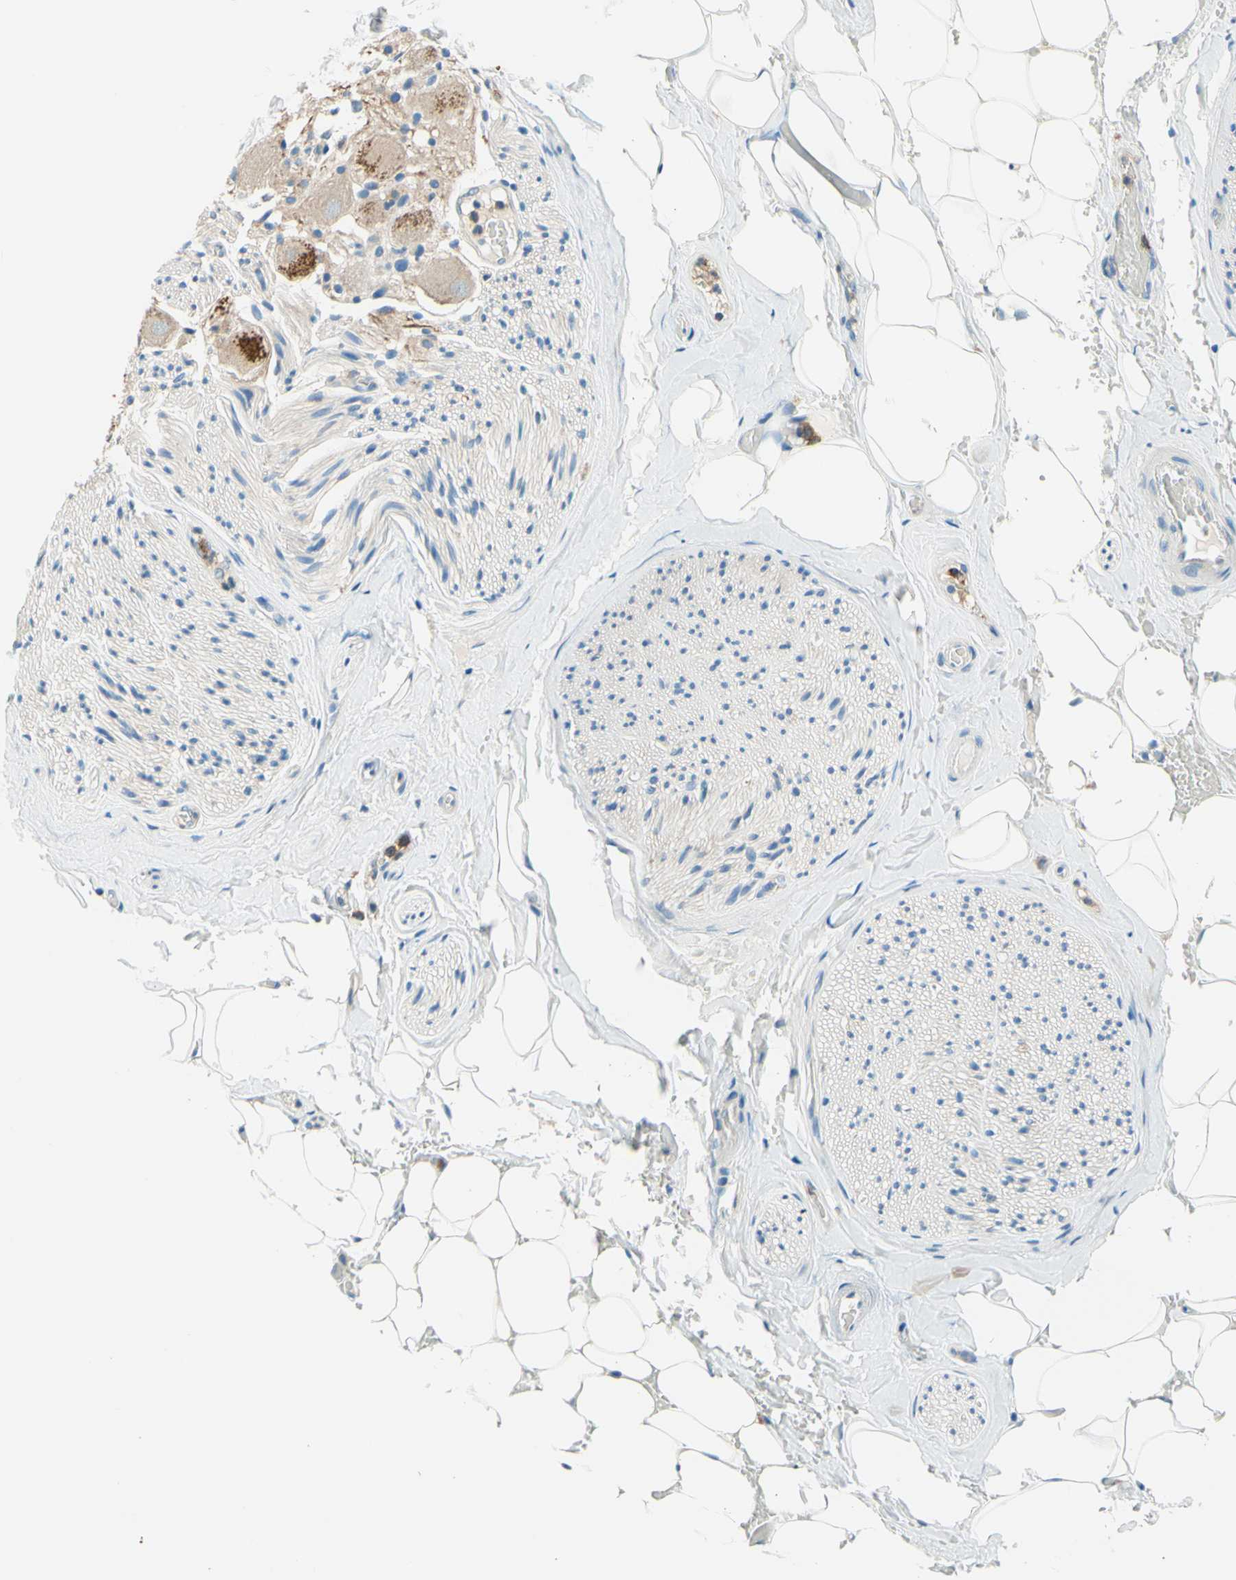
{"staining": {"intensity": "negative", "quantity": "none", "location": "none"}, "tissue": "adipose tissue", "cell_type": "Adipocytes", "image_type": "normal", "snomed": [{"axis": "morphology", "description": "Normal tissue, NOS"}, {"axis": "topography", "description": "Peripheral nerve tissue"}], "caption": "Immunohistochemistry (IHC) photomicrograph of benign adipose tissue: adipose tissue stained with DAB (3,3'-diaminobenzidine) demonstrates no significant protein expression in adipocytes. Brightfield microscopy of immunohistochemistry (IHC) stained with DAB (brown) and hematoxylin (blue), captured at high magnification.", "gene": "SIGLEC9", "patient": {"sex": "male", "age": 70}}